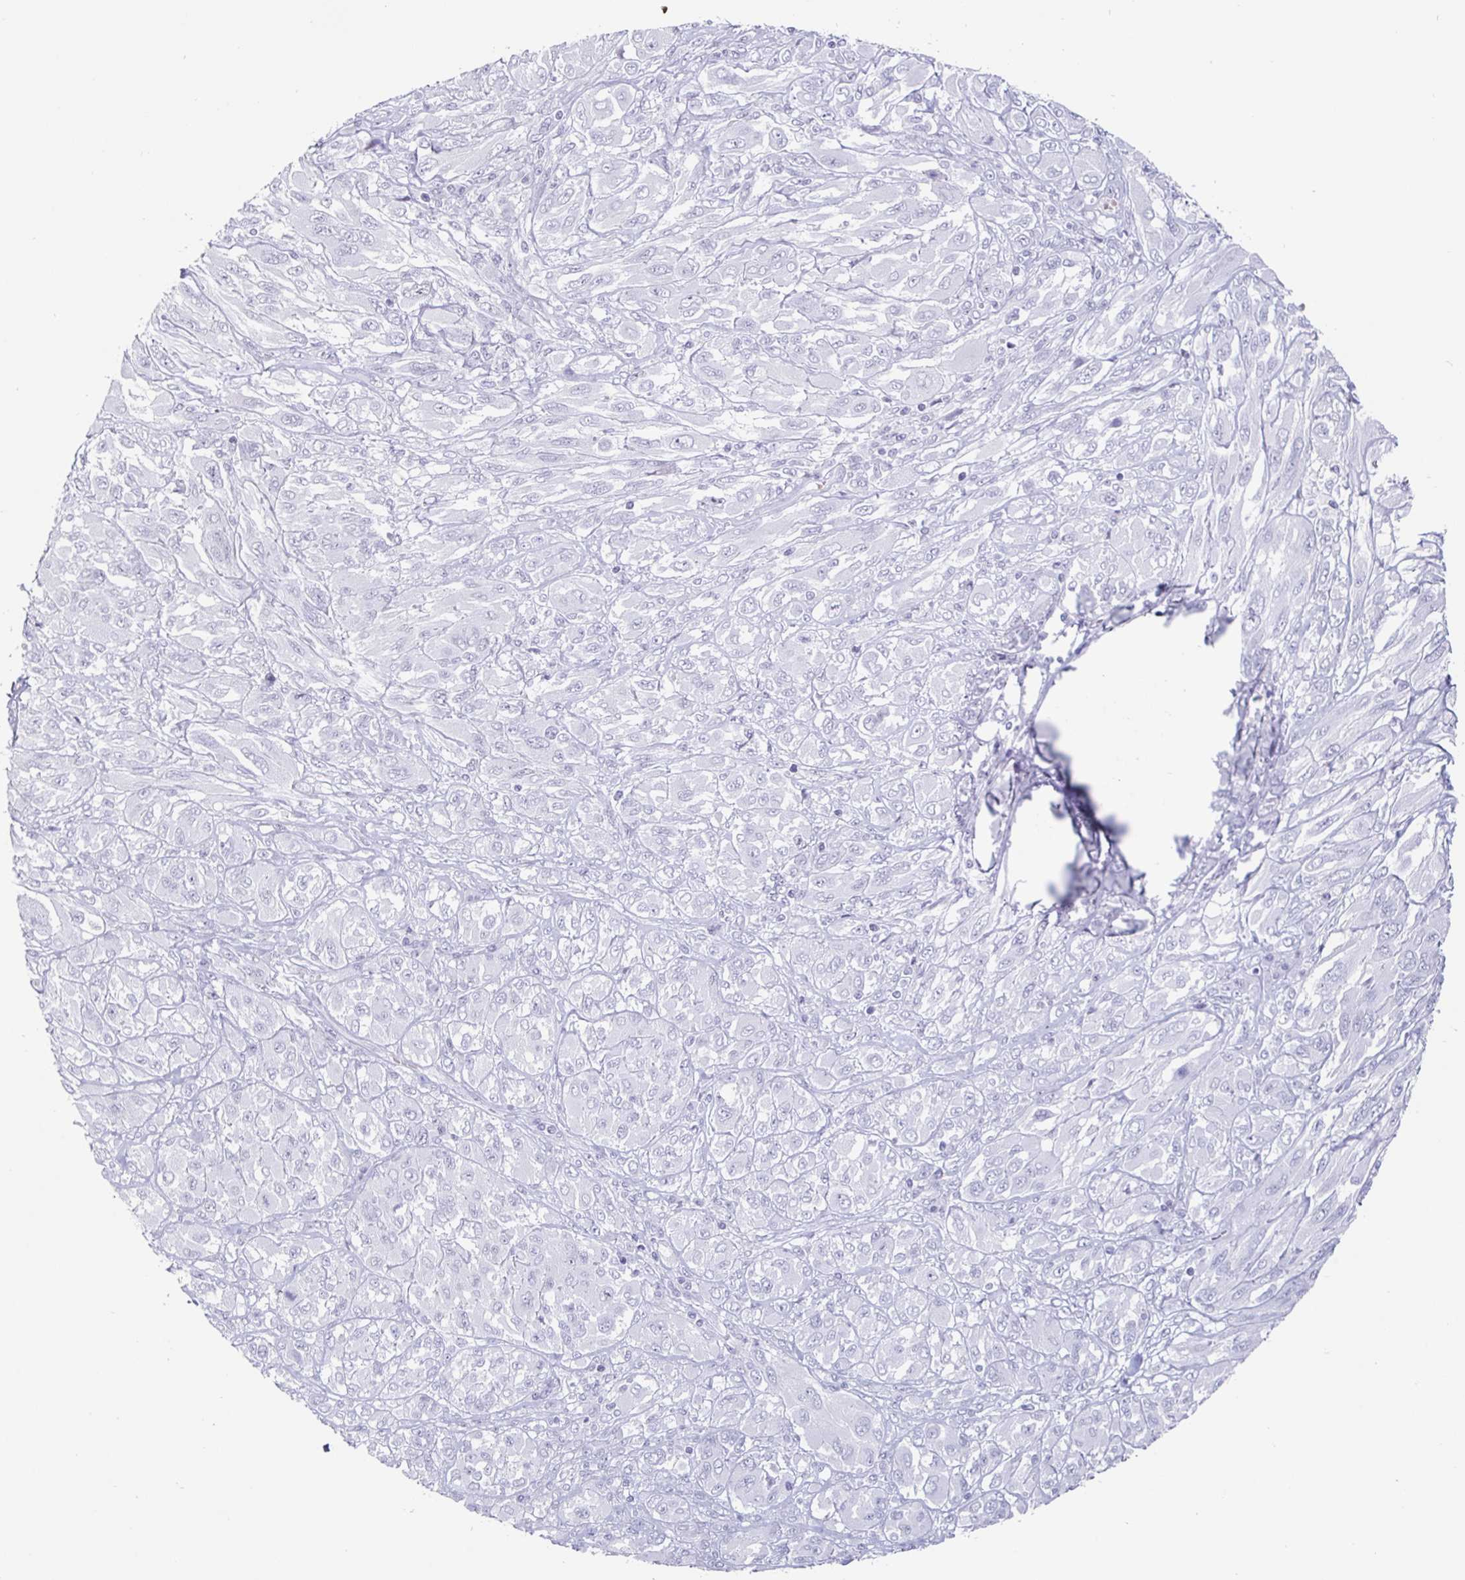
{"staining": {"intensity": "negative", "quantity": "none", "location": "none"}, "tissue": "melanoma", "cell_type": "Tumor cells", "image_type": "cancer", "snomed": [{"axis": "morphology", "description": "Malignant melanoma, NOS"}, {"axis": "topography", "description": "Skin"}], "caption": "IHC histopathology image of melanoma stained for a protein (brown), which reveals no expression in tumor cells.", "gene": "OOSP2", "patient": {"sex": "female", "age": 91}}